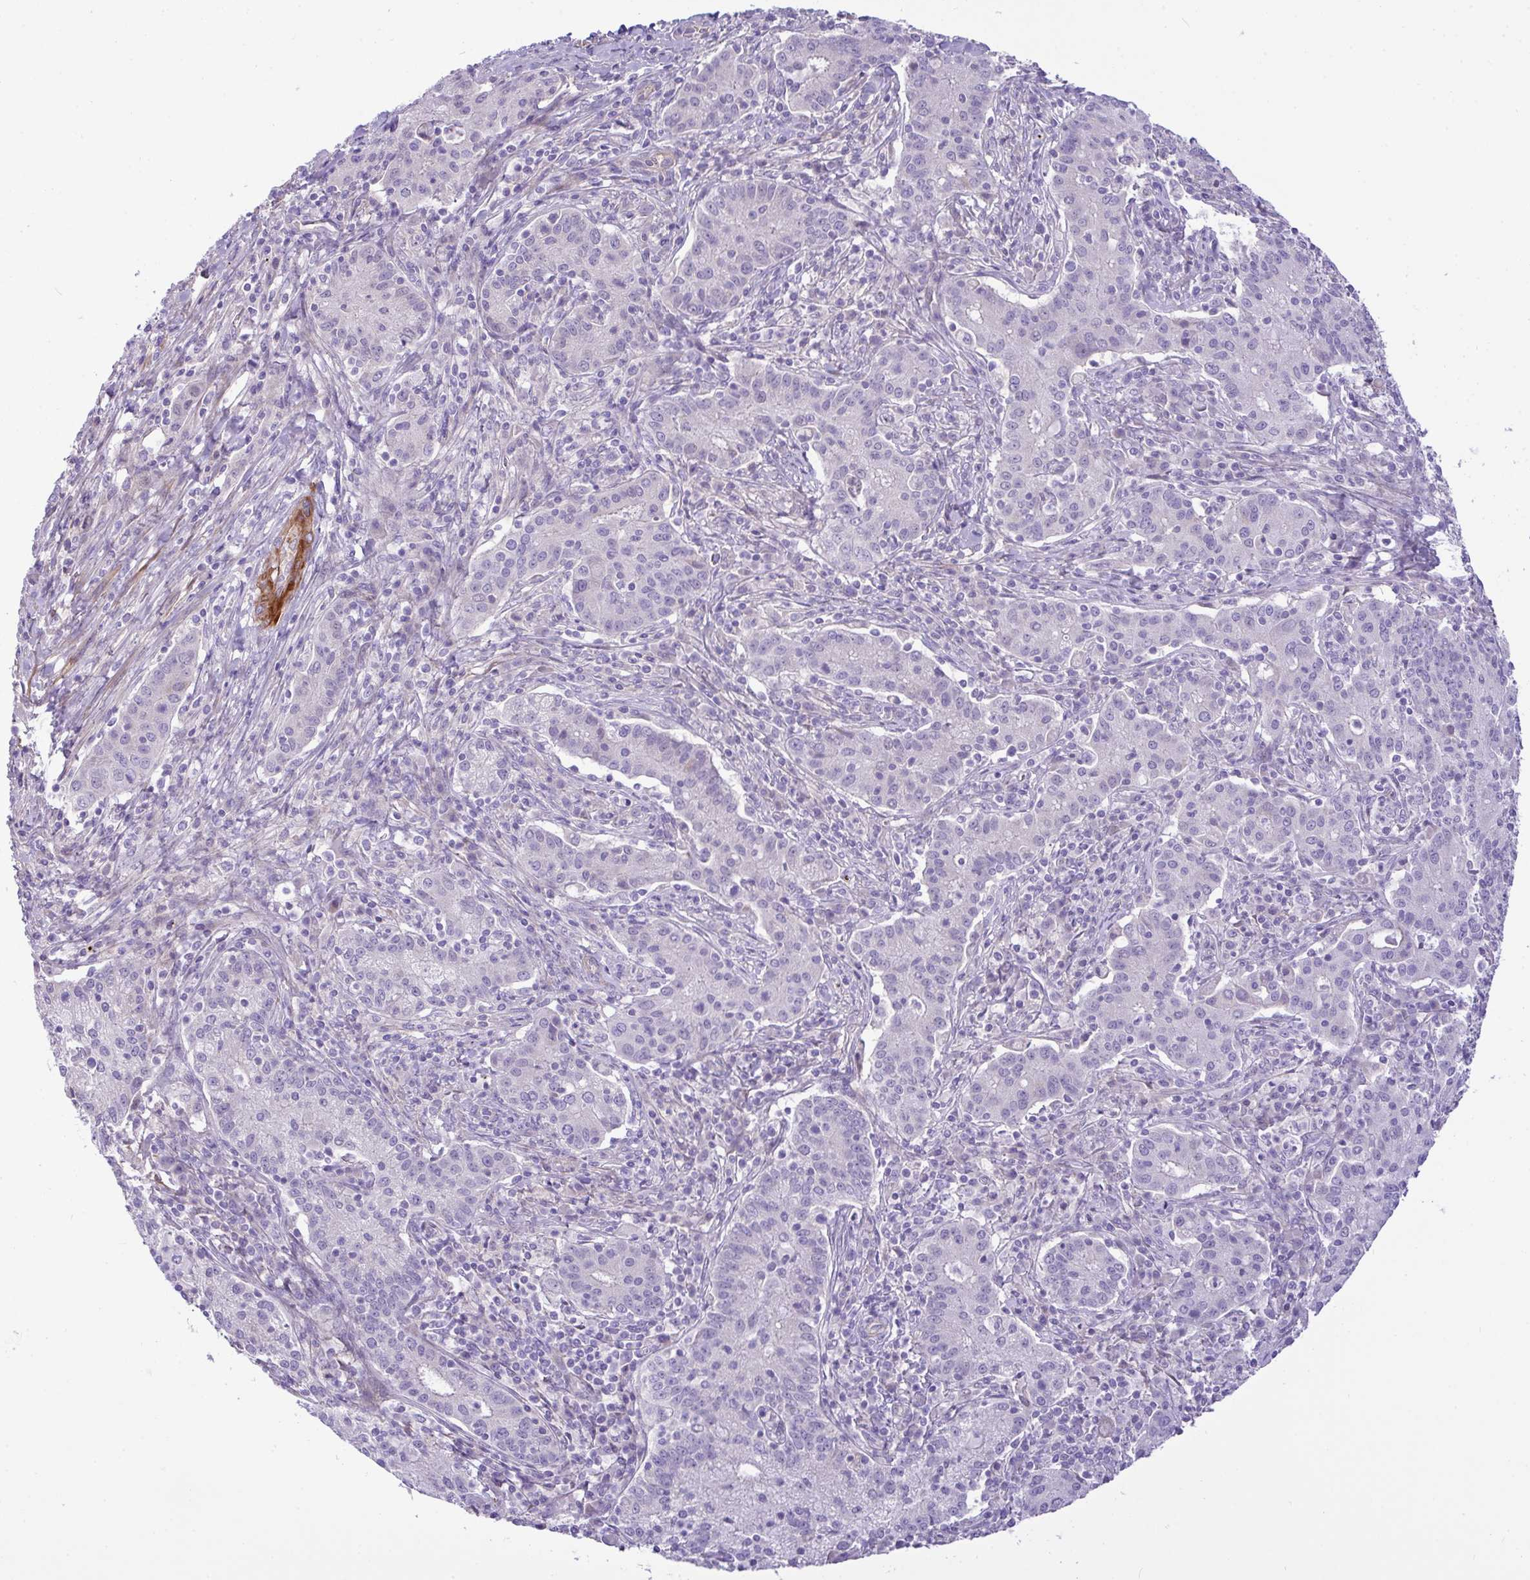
{"staining": {"intensity": "negative", "quantity": "none", "location": "none"}, "tissue": "cervical cancer", "cell_type": "Tumor cells", "image_type": "cancer", "snomed": [{"axis": "morphology", "description": "Normal tissue, NOS"}, {"axis": "morphology", "description": "Adenocarcinoma, NOS"}, {"axis": "topography", "description": "Cervix"}], "caption": "Immunohistochemistry of human cervical cancer exhibits no expression in tumor cells.", "gene": "MOCS1", "patient": {"sex": "female", "age": 44}}